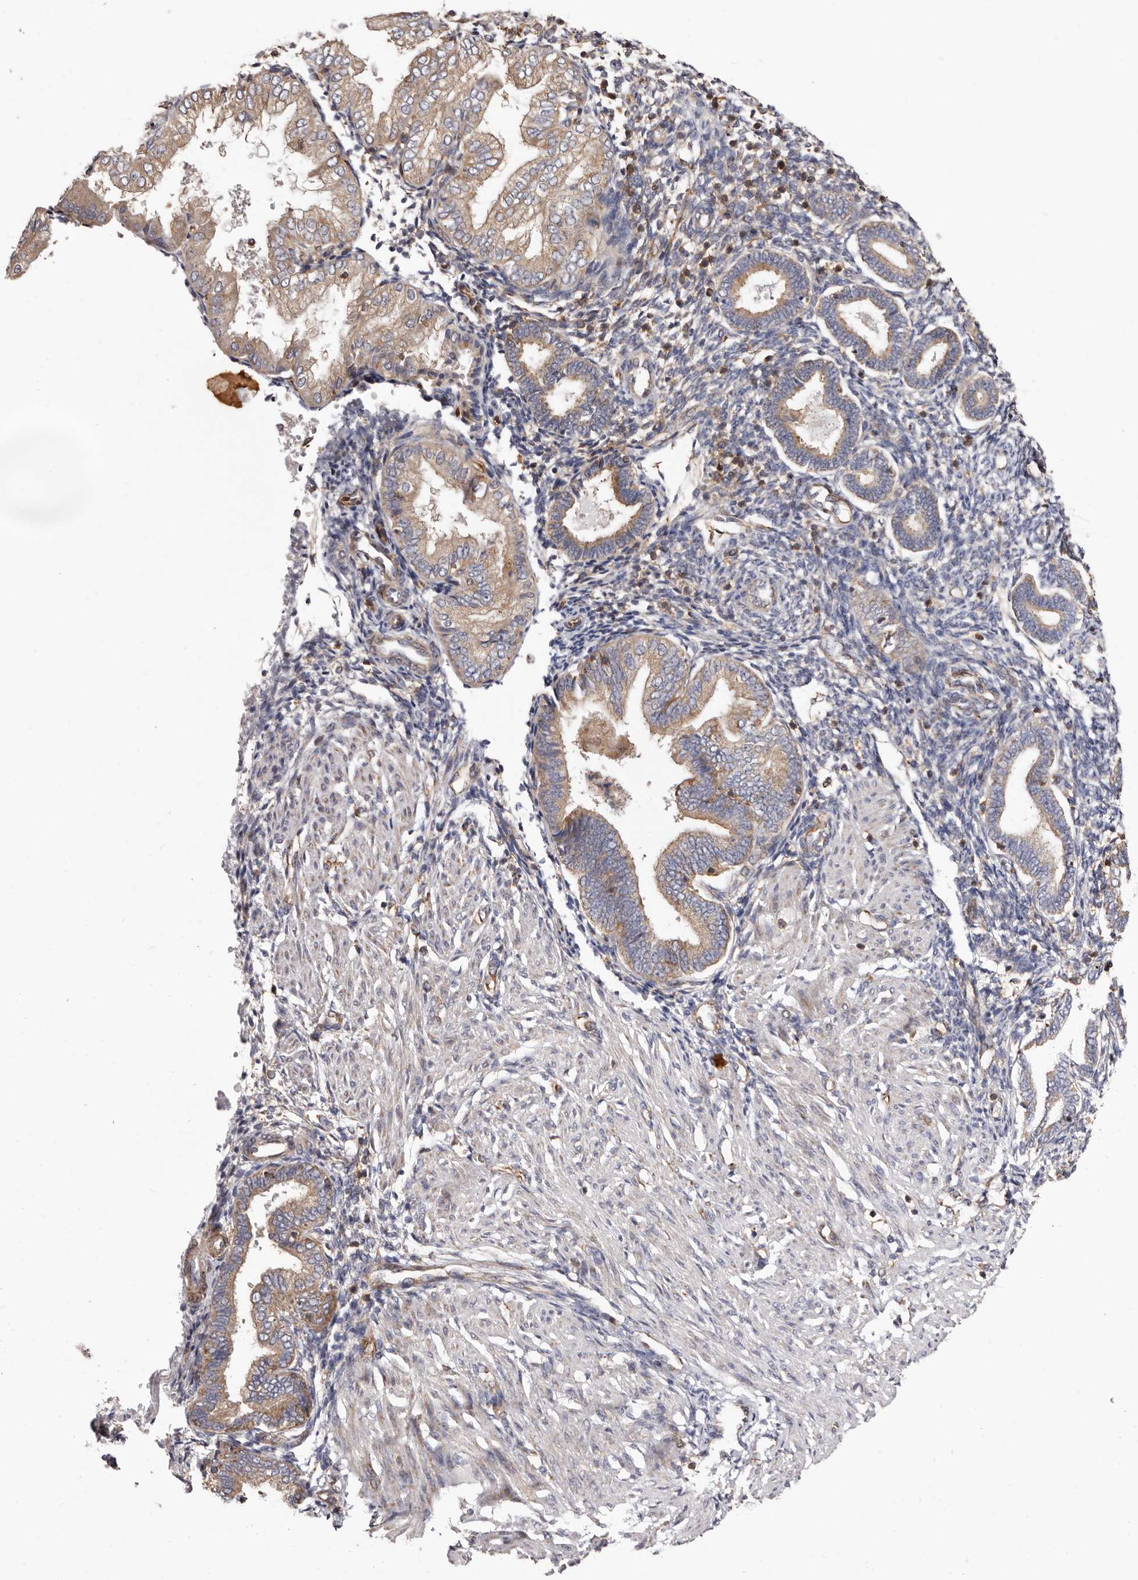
{"staining": {"intensity": "weak", "quantity": "25%-75%", "location": "cytoplasmic/membranous"}, "tissue": "endometrium", "cell_type": "Cells in endometrial stroma", "image_type": "normal", "snomed": [{"axis": "morphology", "description": "Normal tissue, NOS"}, {"axis": "topography", "description": "Endometrium"}], "caption": "Immunohistochemistry (DAB (3,3'-diaminobenzidine)) staining of unremarkable human endometrium demonstrates weak cytoplasmic/membranous protein staining in approximately 25%-75% of cells in endometrial stroma.", "gene": "COQ8B", "patient": {"sex": "female", "age": 53}}